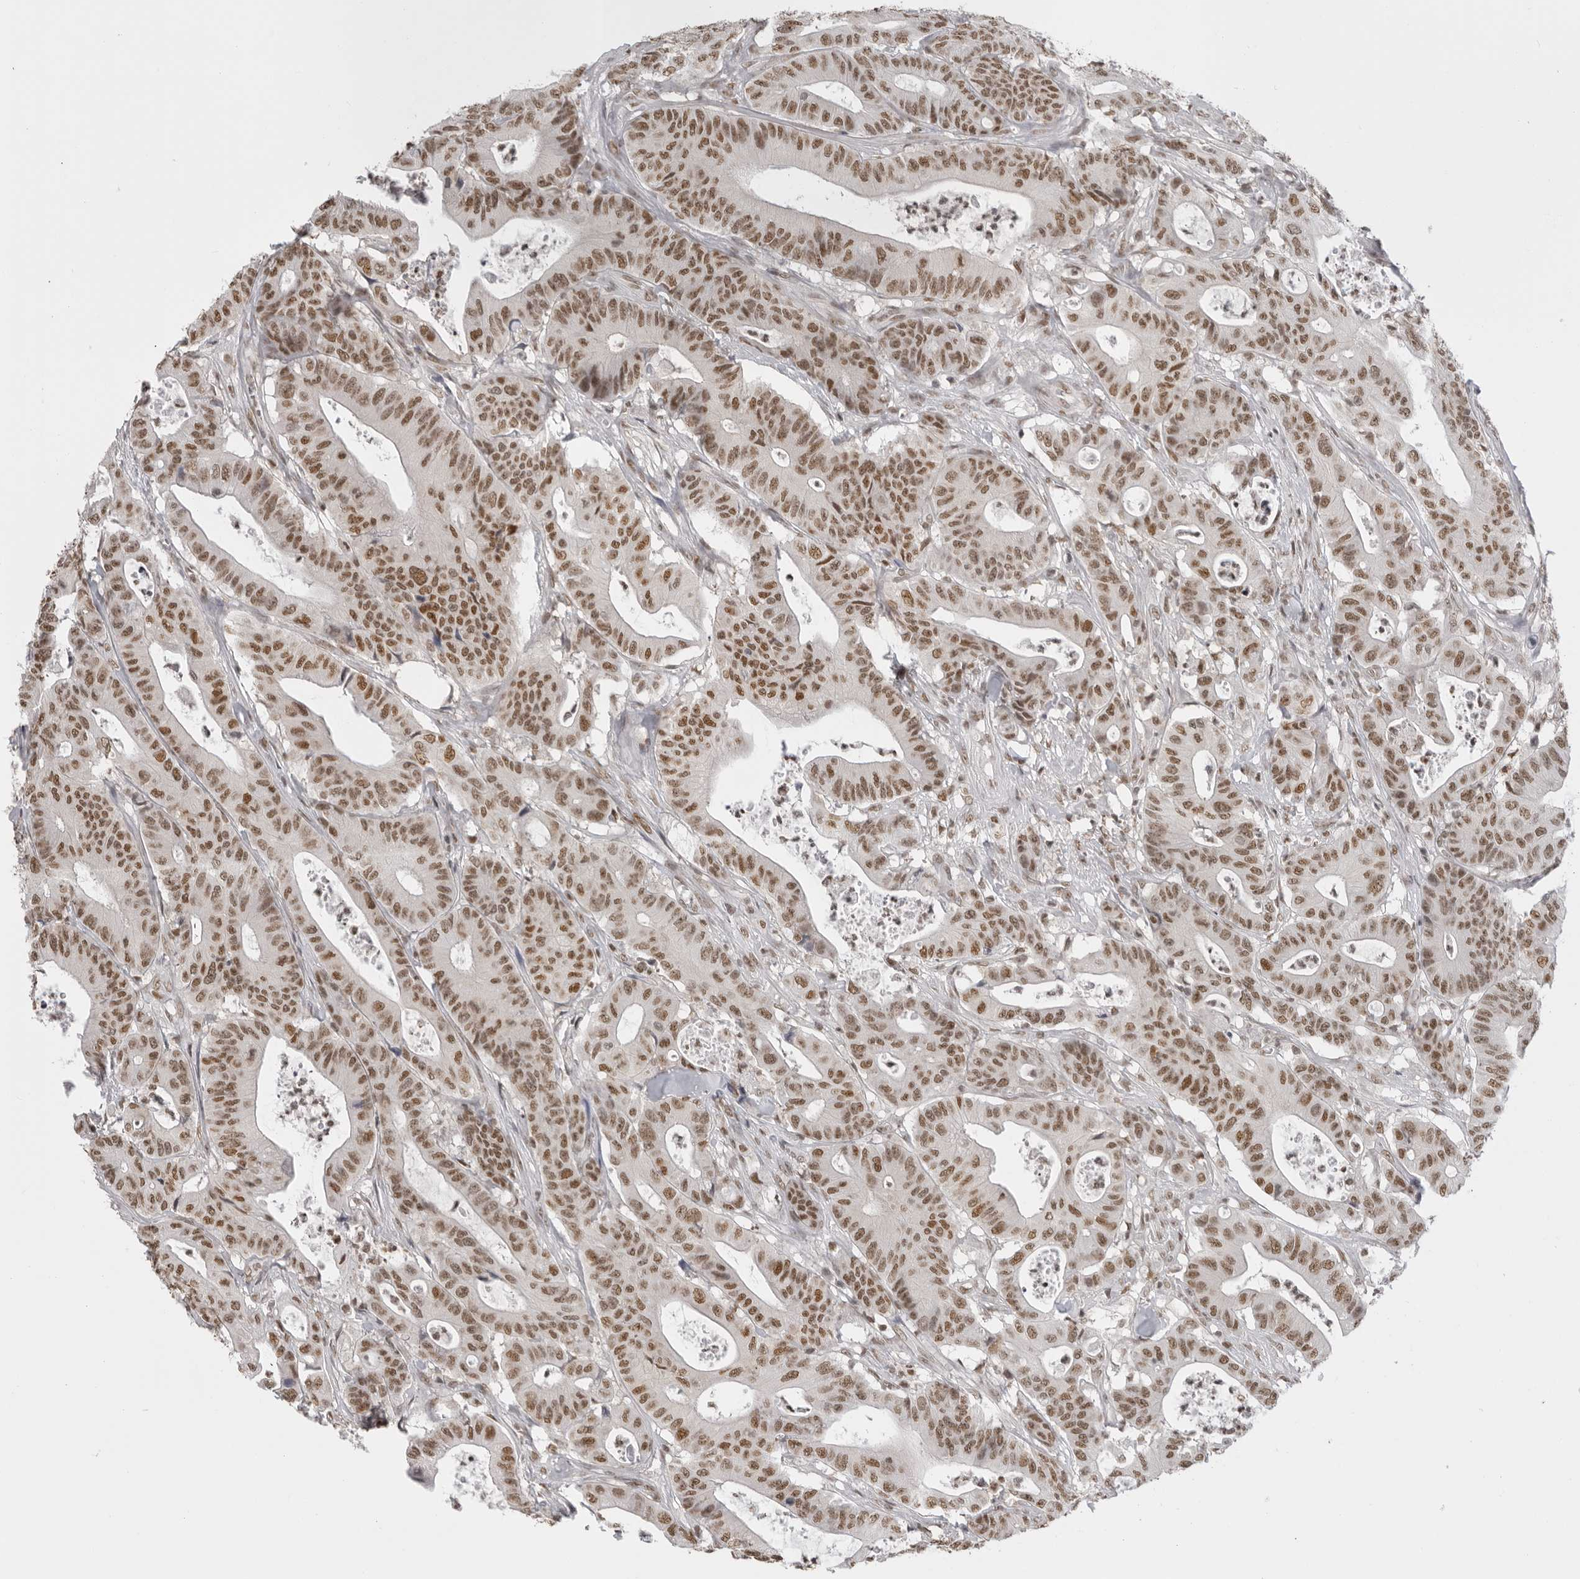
{"staining": {"intensity": "moderate", "quantity": ">75%", "location": "nuclear"}, "tissue": "colorectal cancer", "cell_type": "Tumor cells", "image_type": "cancer", "snomed": [{"axis": "morphology", "description": "Adenocarcinoma, NOS"}, {"axis": "topography", "description": "Colon"}], "caption": "Immunohistochemical staining of colorectal adenocarcinoma displays medium levels of moderate nuclear protein positivity in about >75% of tumor cells.", "gene": "RPA2", "patient": {"sex": "female", "age": 84}}